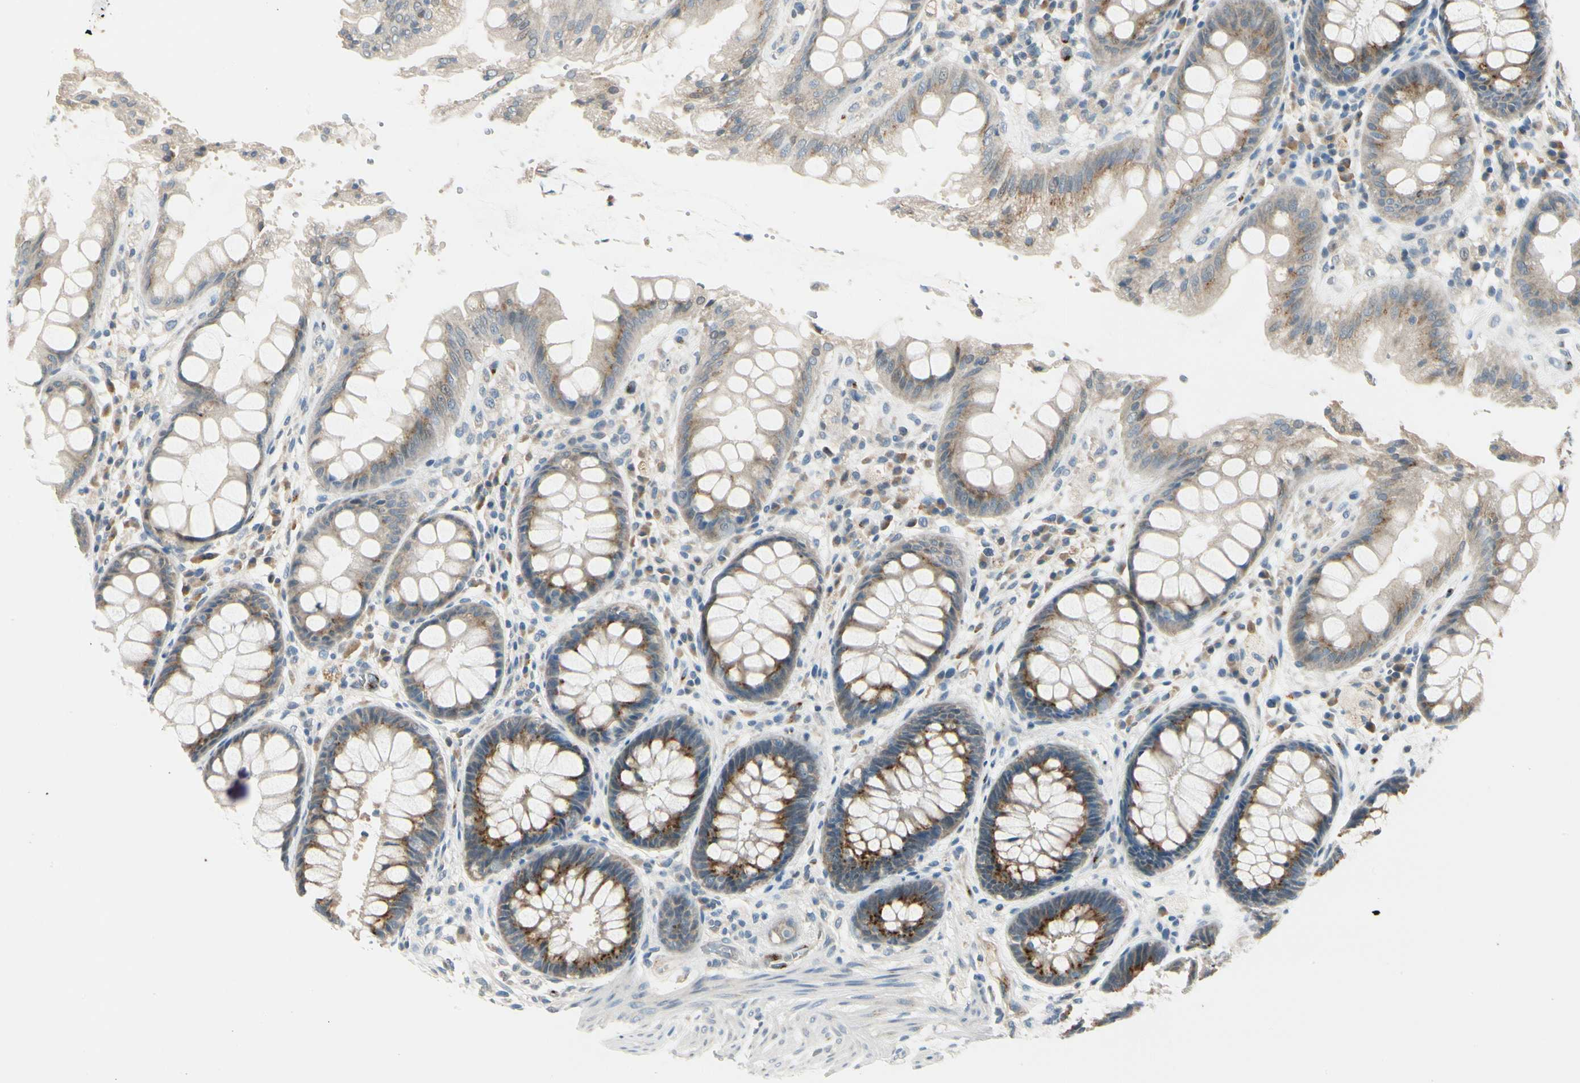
{"staining": {"intensity": "moderate", "quantity": ">75%", "location": "cytoplasmic/membranous"}, "tissue": "rectum", "cell_type": "Glandular cells", "image_type": "normal", "snomed": [{"axis": "morphology", "description": "Normal tissue, NOS"}, {"axis": "topography", "description": "Rectum"}], "caption": "High-magnification brightfield microscopy of benign rectum stained with DAB (3,3'-diaminobenzidine) (brown) and counterstained with hematoxylin (blue). glandular cells exhibit moderate cytoplasmic/membranous positivity is identified in approximately>75% of cells.", "gene": "MANSC1", "patient": {"sex": "female", "age": 46}}